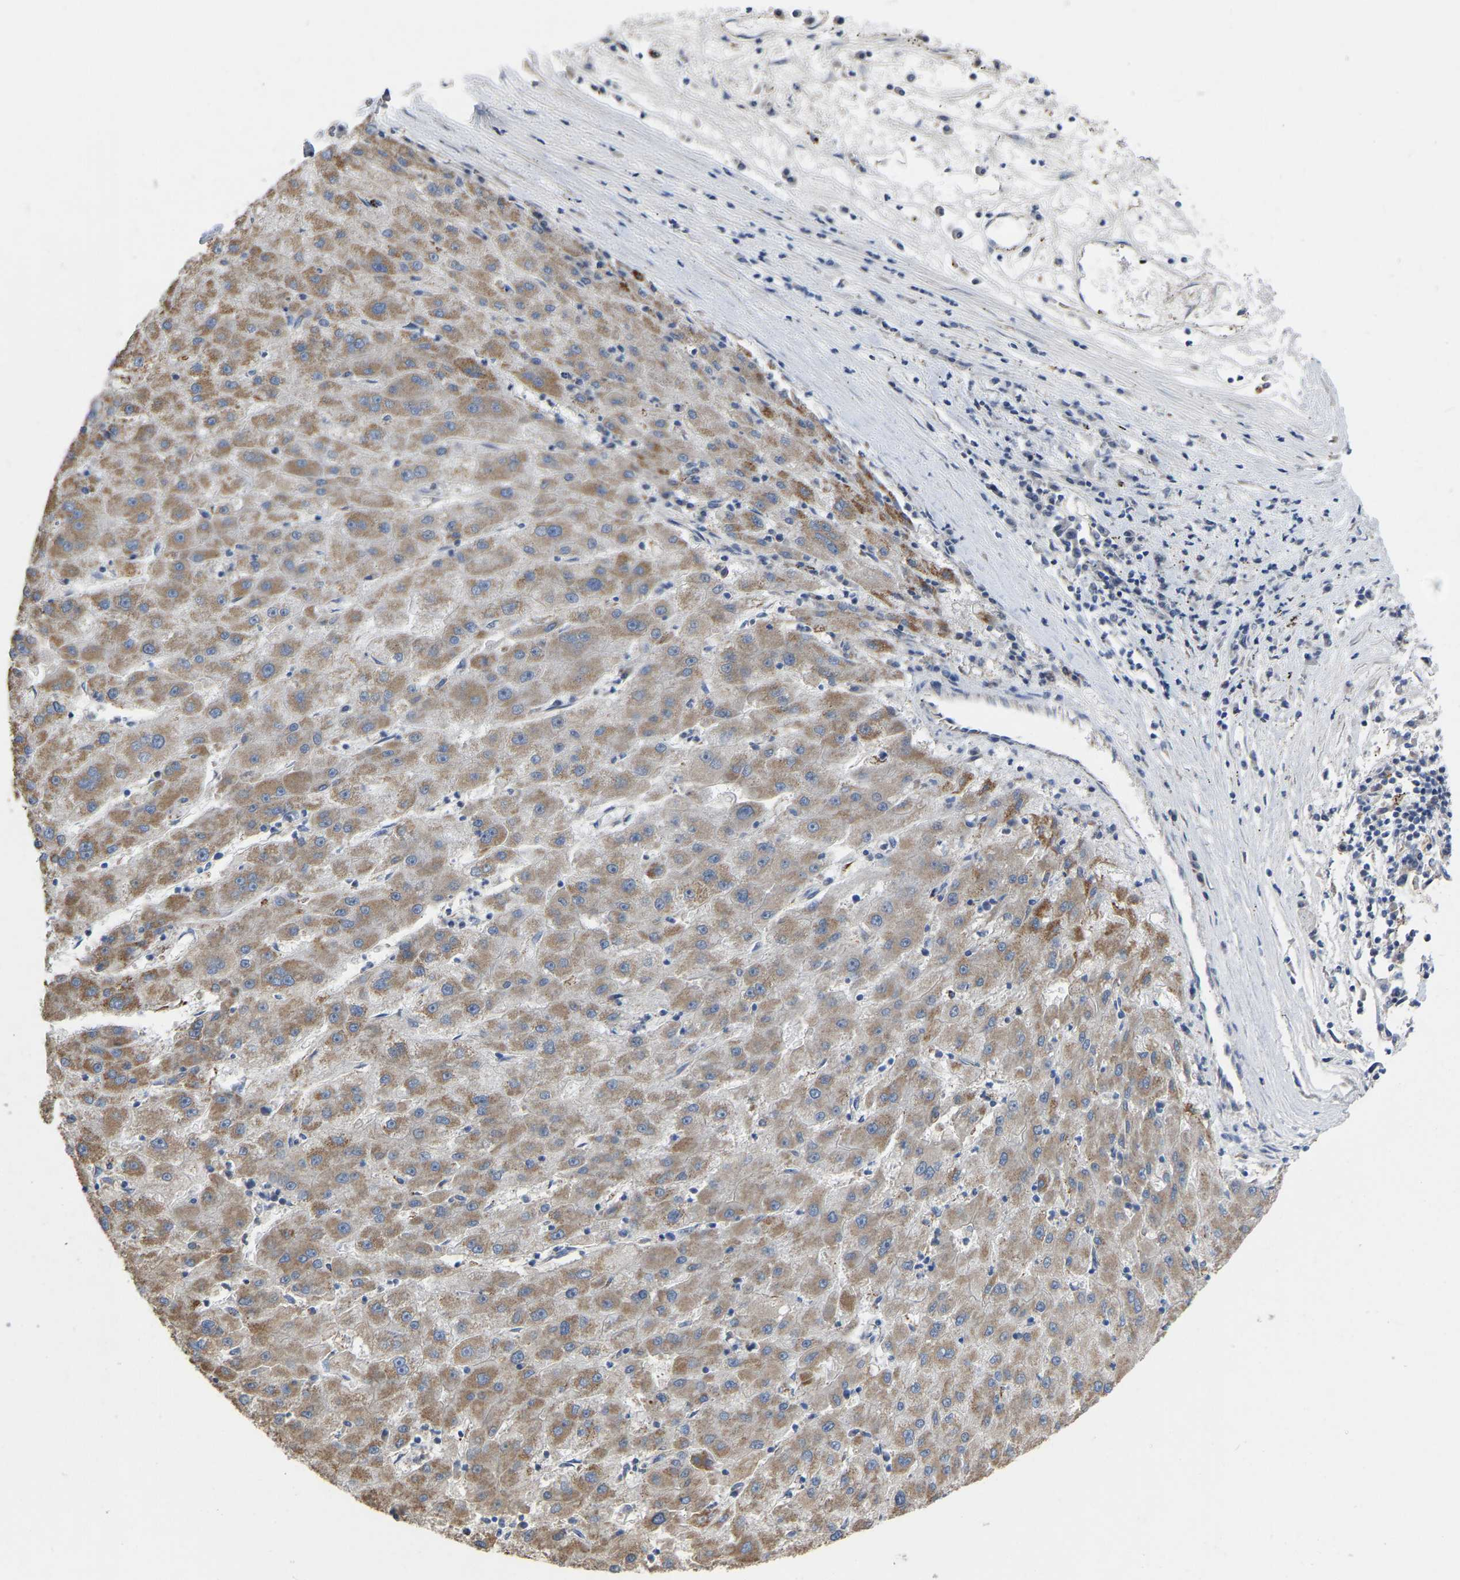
{"staining": {"intensity": "moderate", "quantity": ">75%", "location": "cytoplasmic/membranous"}, "tissue": "liver cancer", "cell_type": "Tumor cells", "image_type": "cancer", "snomed": [{"axis": "morphology", "description": "Carcinoma, Hepatocellular, NOS"}, {"axis": "topography", "description": "Liver"}], "caption": "Liver cancer stained with immunohistochemistry (IHC) shows moderate cytoplasmic/membranous expression in about >75% of tumor cells.", "gene": "BCL10", "patient": {"sex": "male", "age": 72}}